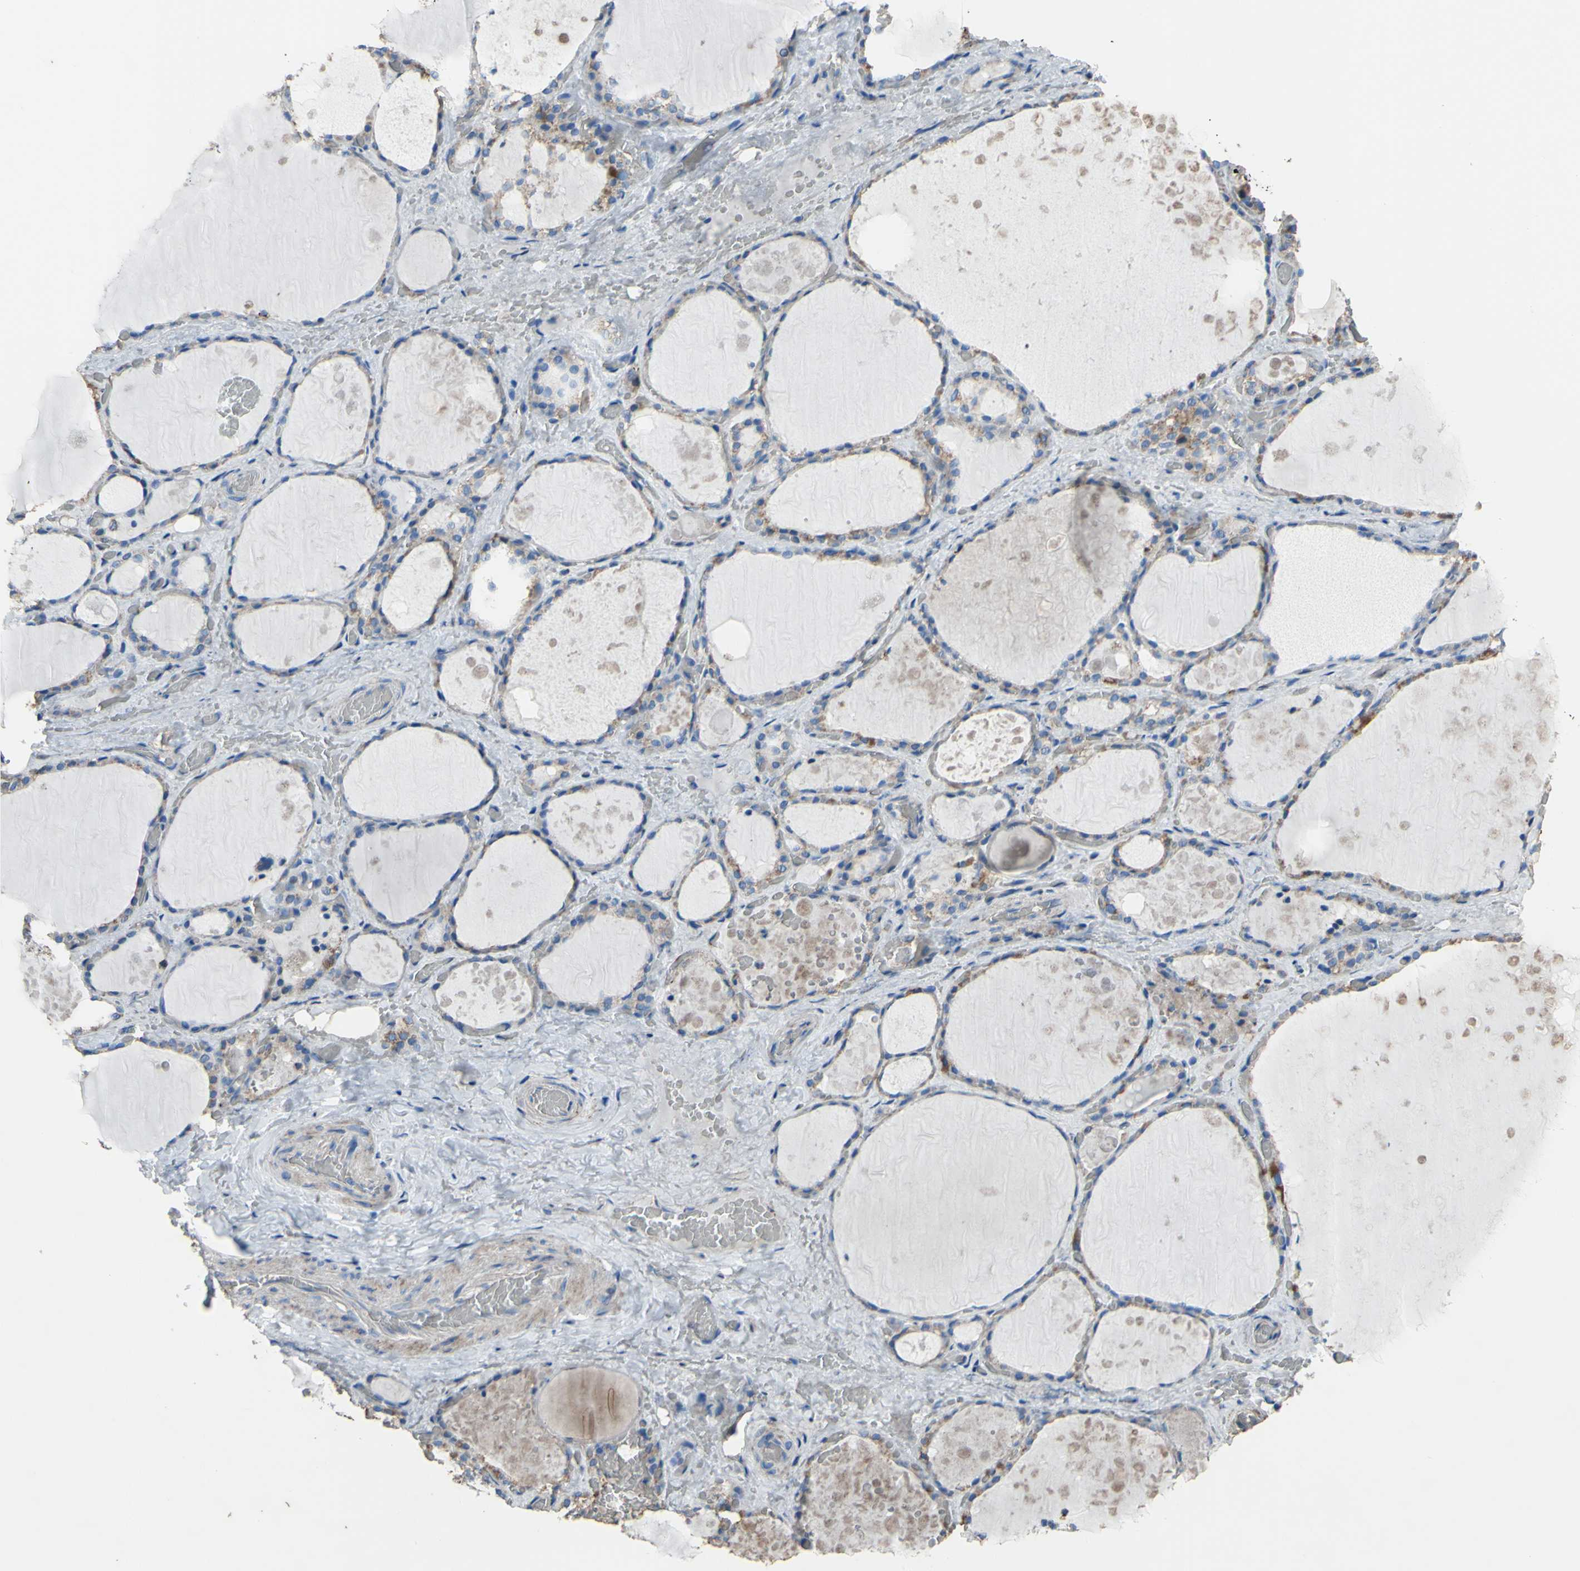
{"staining": {"intensity": "weak", "quantity": "25%-75%", "location": "cytoplasmic/membranous"}, "tissue": "thyroid gland", "cell_type": "Glandular cells", "image_type": "normal", "snomed": [{"axis": "morphology", "description": "Normal tissue, NOS"}, {"axis": "topography", "description": "Thyroid gland"}], "caption": "Thyroid gland stained with immunohistochemistry (IHC) demonstrates weak cytoplasmic/membranous expression in about 25%-75% of glandular cells. The protein is stained brown, and the nuclei are stained in blue (DAB (3,3'-diaminobenzidine) IHC with brightfield microscopy, high magnification).", "gene": "CMKLR2", "patient": {"sex": "male", "age": 61}}